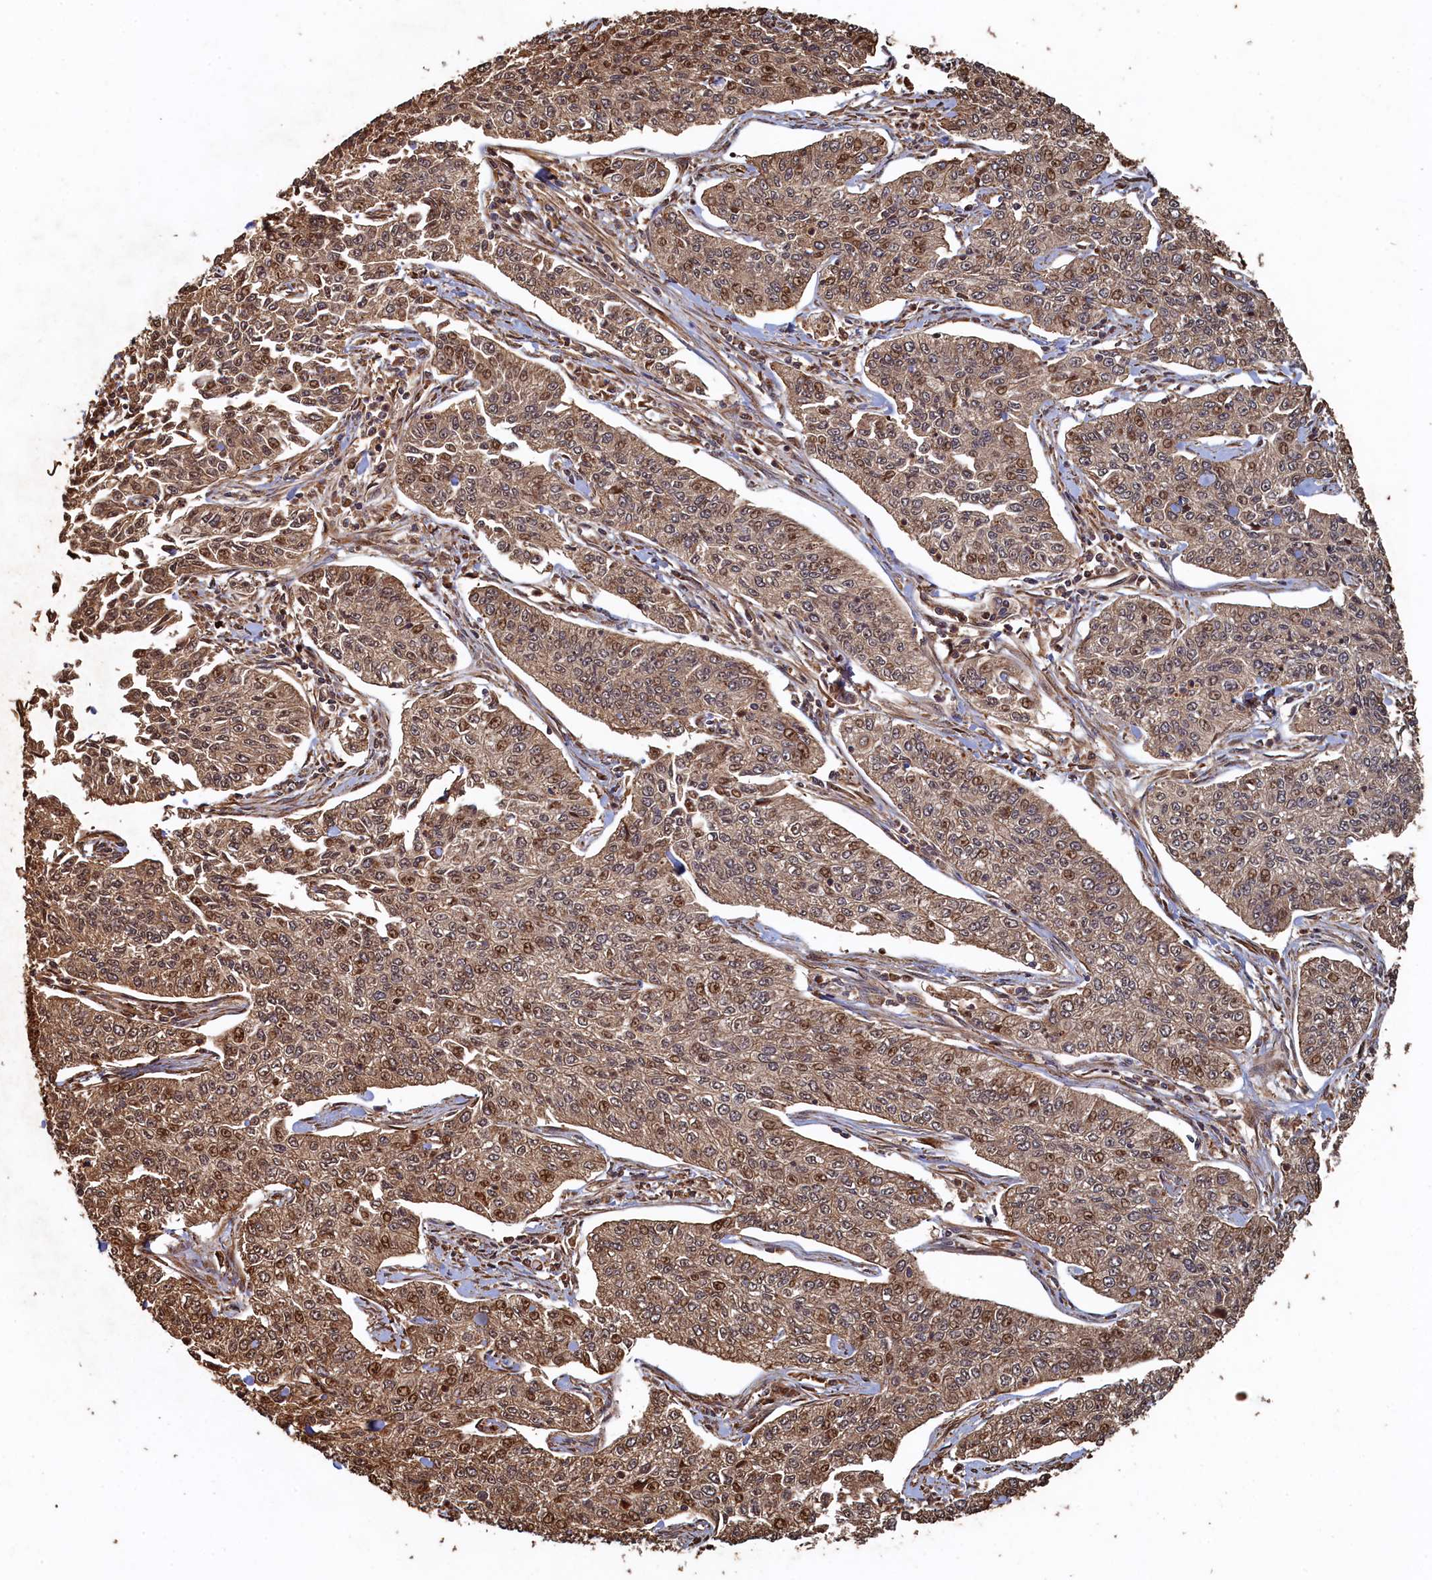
{"staining": {"intensity": "moderate", "quantity": ">75%", "location": "cytoplasmic/membranous,nuclear"}, "tissue": "cervical cancer", "cell_type": "Tumor cells", "image_type": "cancer", "snomed": [{"axis": "morphology", "description": "Squamous cell carcinoma, NOS"}, {"axis": "topography", "description": "Cervix"}], "caption": "Immunohistochemical staining of human cervical cancer shows medium levels of moderate cytoplasmic/membranous and nuclear protein positivity in about >75% of tumor cells.", "gene": "PIGN", "patient": {"sex": "female", "age": 35}}